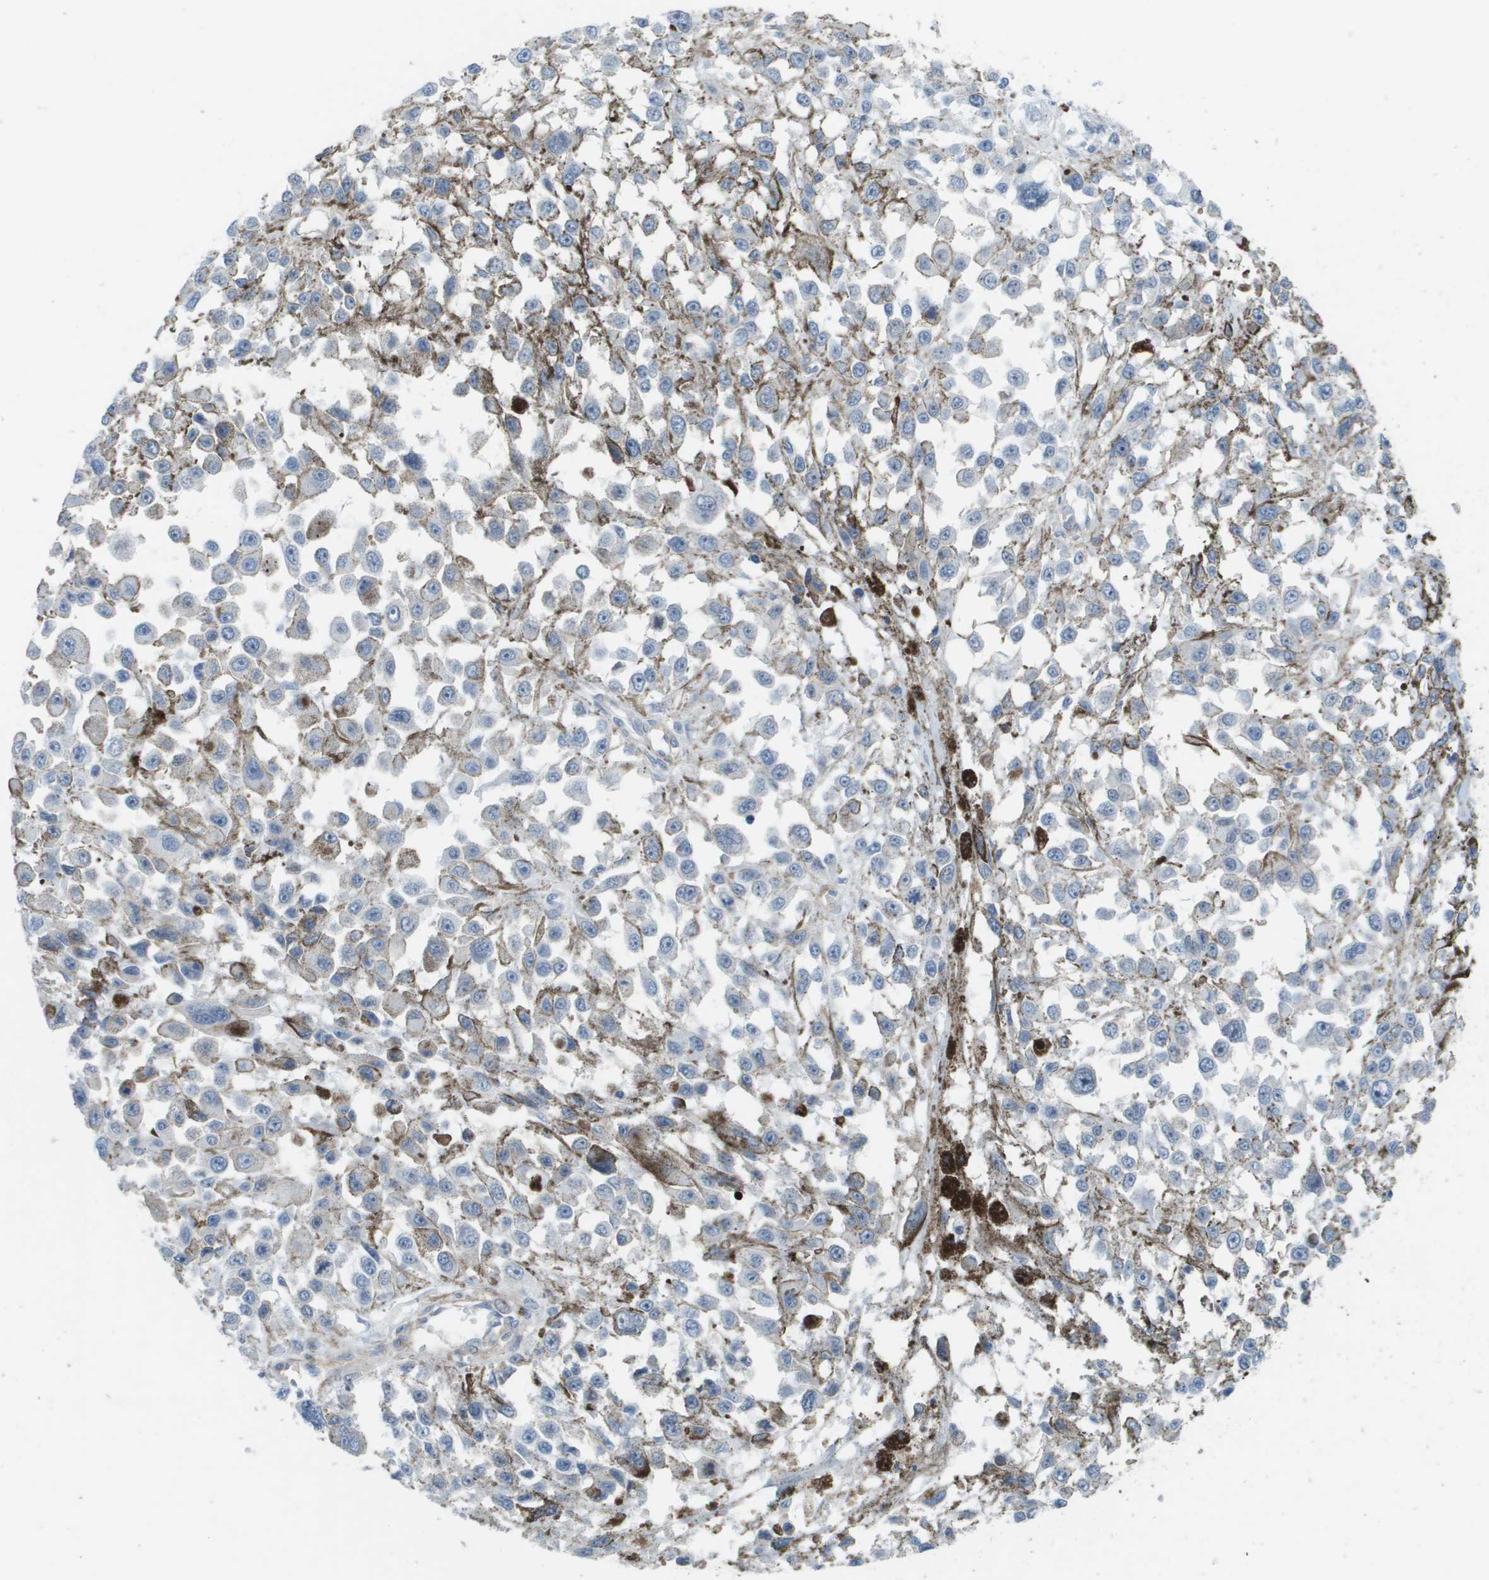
{"staining": {"intensity": "negative", "quantity": "none", "location": "none"}, "tissue": "melanoma", "cell_type": "Tumor cells", "image_type": "cancer", "snomed": [{"axis": "morphology", "description": "Malignant melanoma, Metastatic site"}, {"axis": "topography", "description": "Lymph node"}], "caption": "IHC of melanoma reveals no positivity in tumor cells.", "gene": "ZBTB43", "patient": {"sex": "male", "age": 59}}